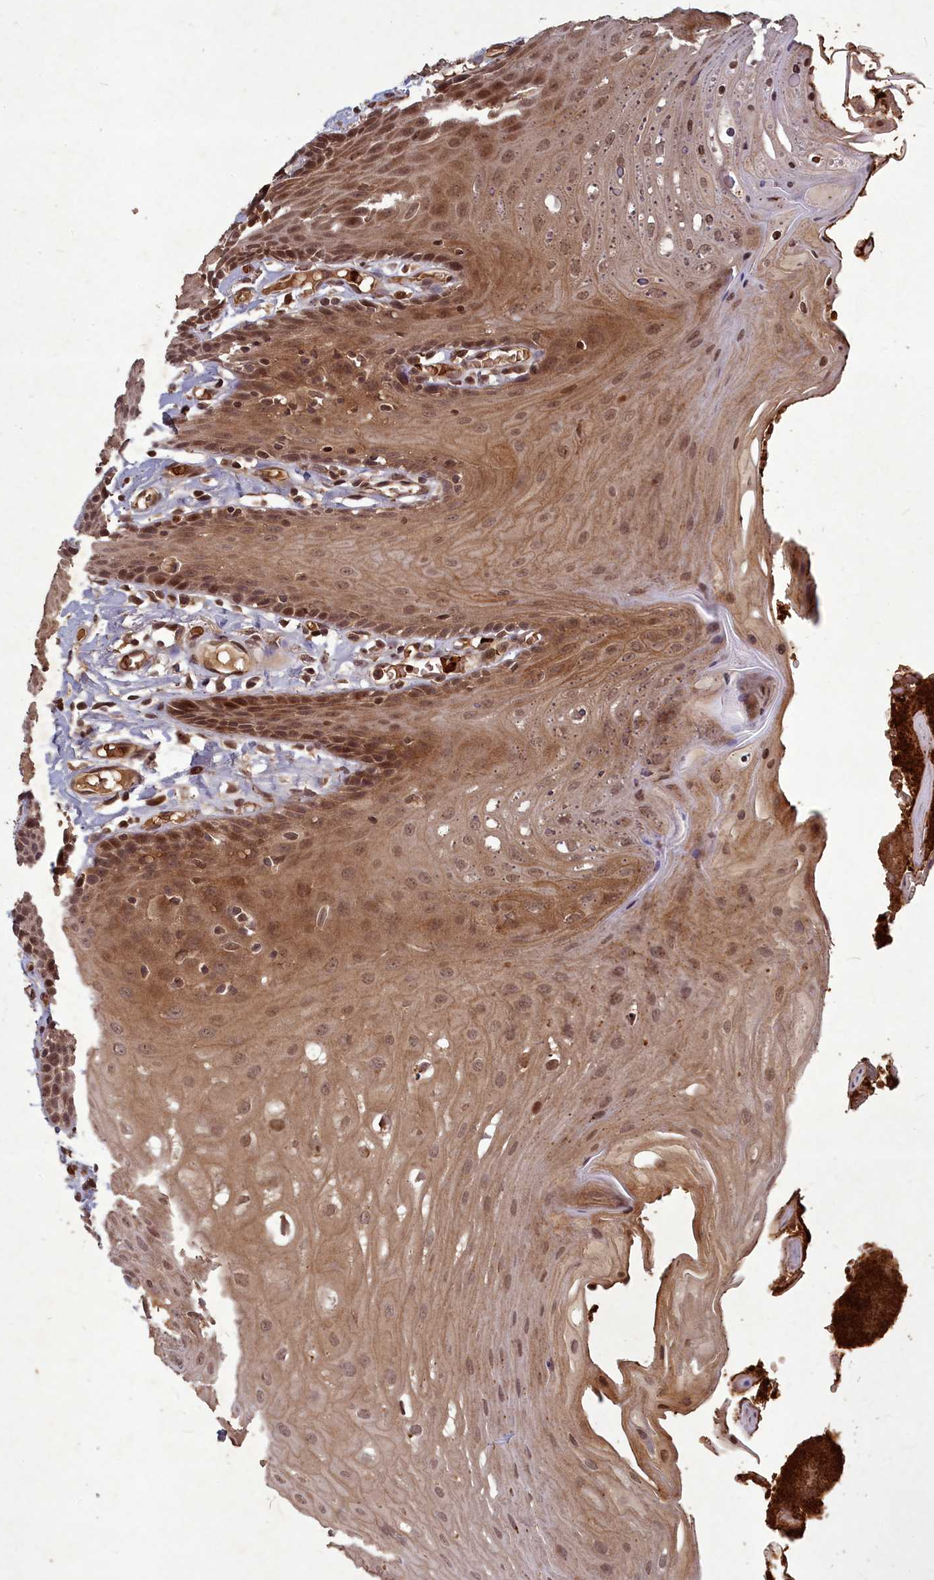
{"staining": {"intensity": "moderate", "quantity": ">75%", "location": "cytoplasmic/membranous,nuclear"}, "tissue": "oral mucosa", "cell_type": "Squamous epithelial cells", "image_type": "normal", "snomed": [{"axis": "morphology", "description": "Normal tissue, NOS"}, {"axis": "morphology", "description": "Squamous cell carcinoma, NOS"}, {"axis": "topography", "description": "Skeletal muscle"}, {"axis": "topography", "description": "Oral tissue"}, {"axis": "topography", "description": "Salivary gland"}, {"axis": "topography", "description": "Head-Neck"}], "caption": "DAB immunohistochemical staining of normal oral mucosa shows moderate cytoplasmic/membranous,nuclear protein staining in about >75% of squamous epithelial cells. Ihc stains the protein of interest in brown and the nuclei are stained blue.", "gene": "SRMS", "patient": {"sex": "male", "age": 54}}